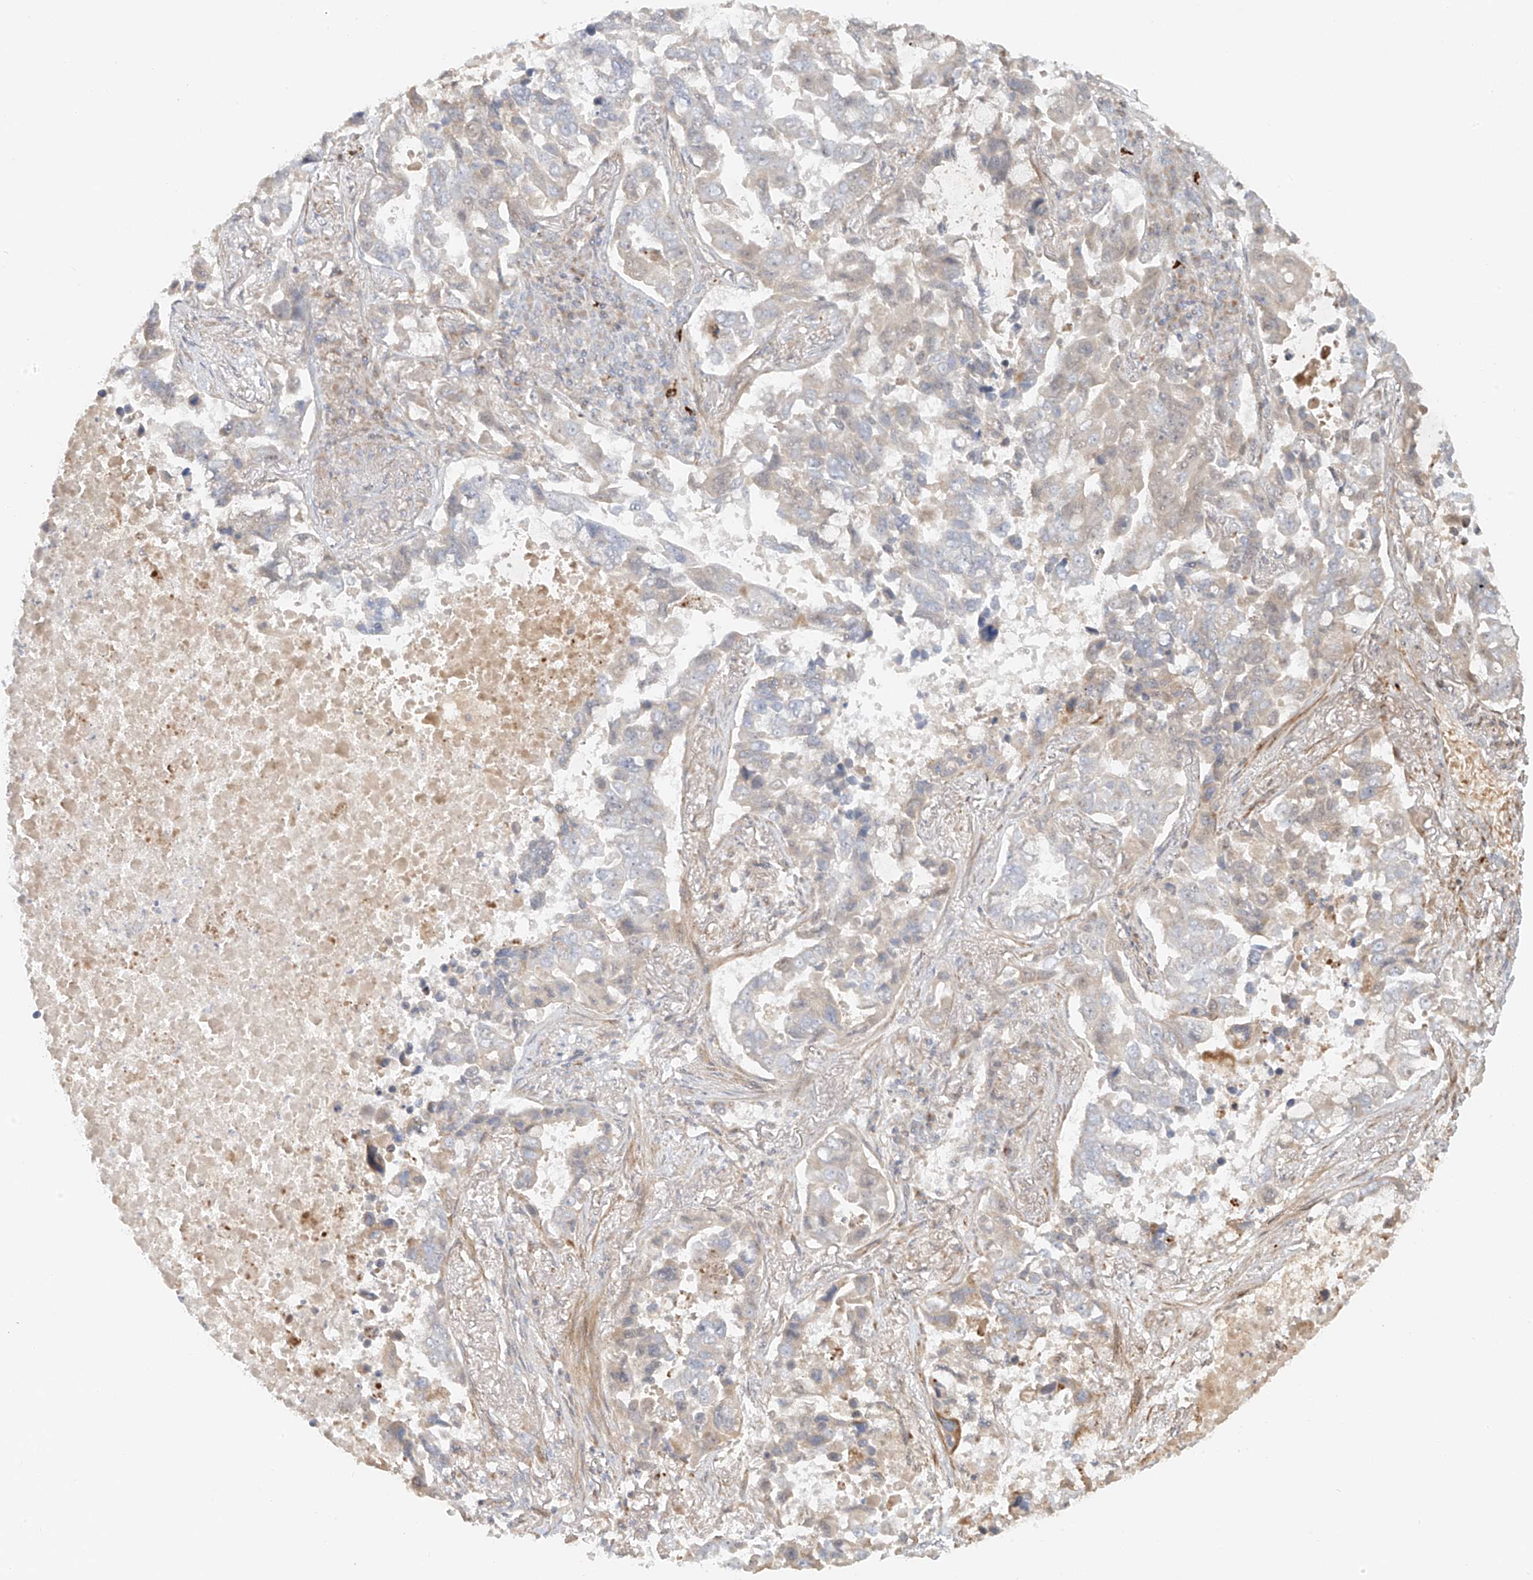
{"staining": {"intensity": "negative", "quantity": "none", "location": "none"}, "tissue": "lung cancer", "cell_type": "Tumor cells", "image_type": "cancer", "snomed": [{"axis": "morphology", "description": "Adenocarcinoma, NOS"}, {"axis": "topography", "description": "Lung"}], "caption": "The photomicrograph shows no significant staining in tumor cells of adenocarcinoma (lung).", "gene": "MIPEP", "patient": {"sex": "male", "age": 64}}